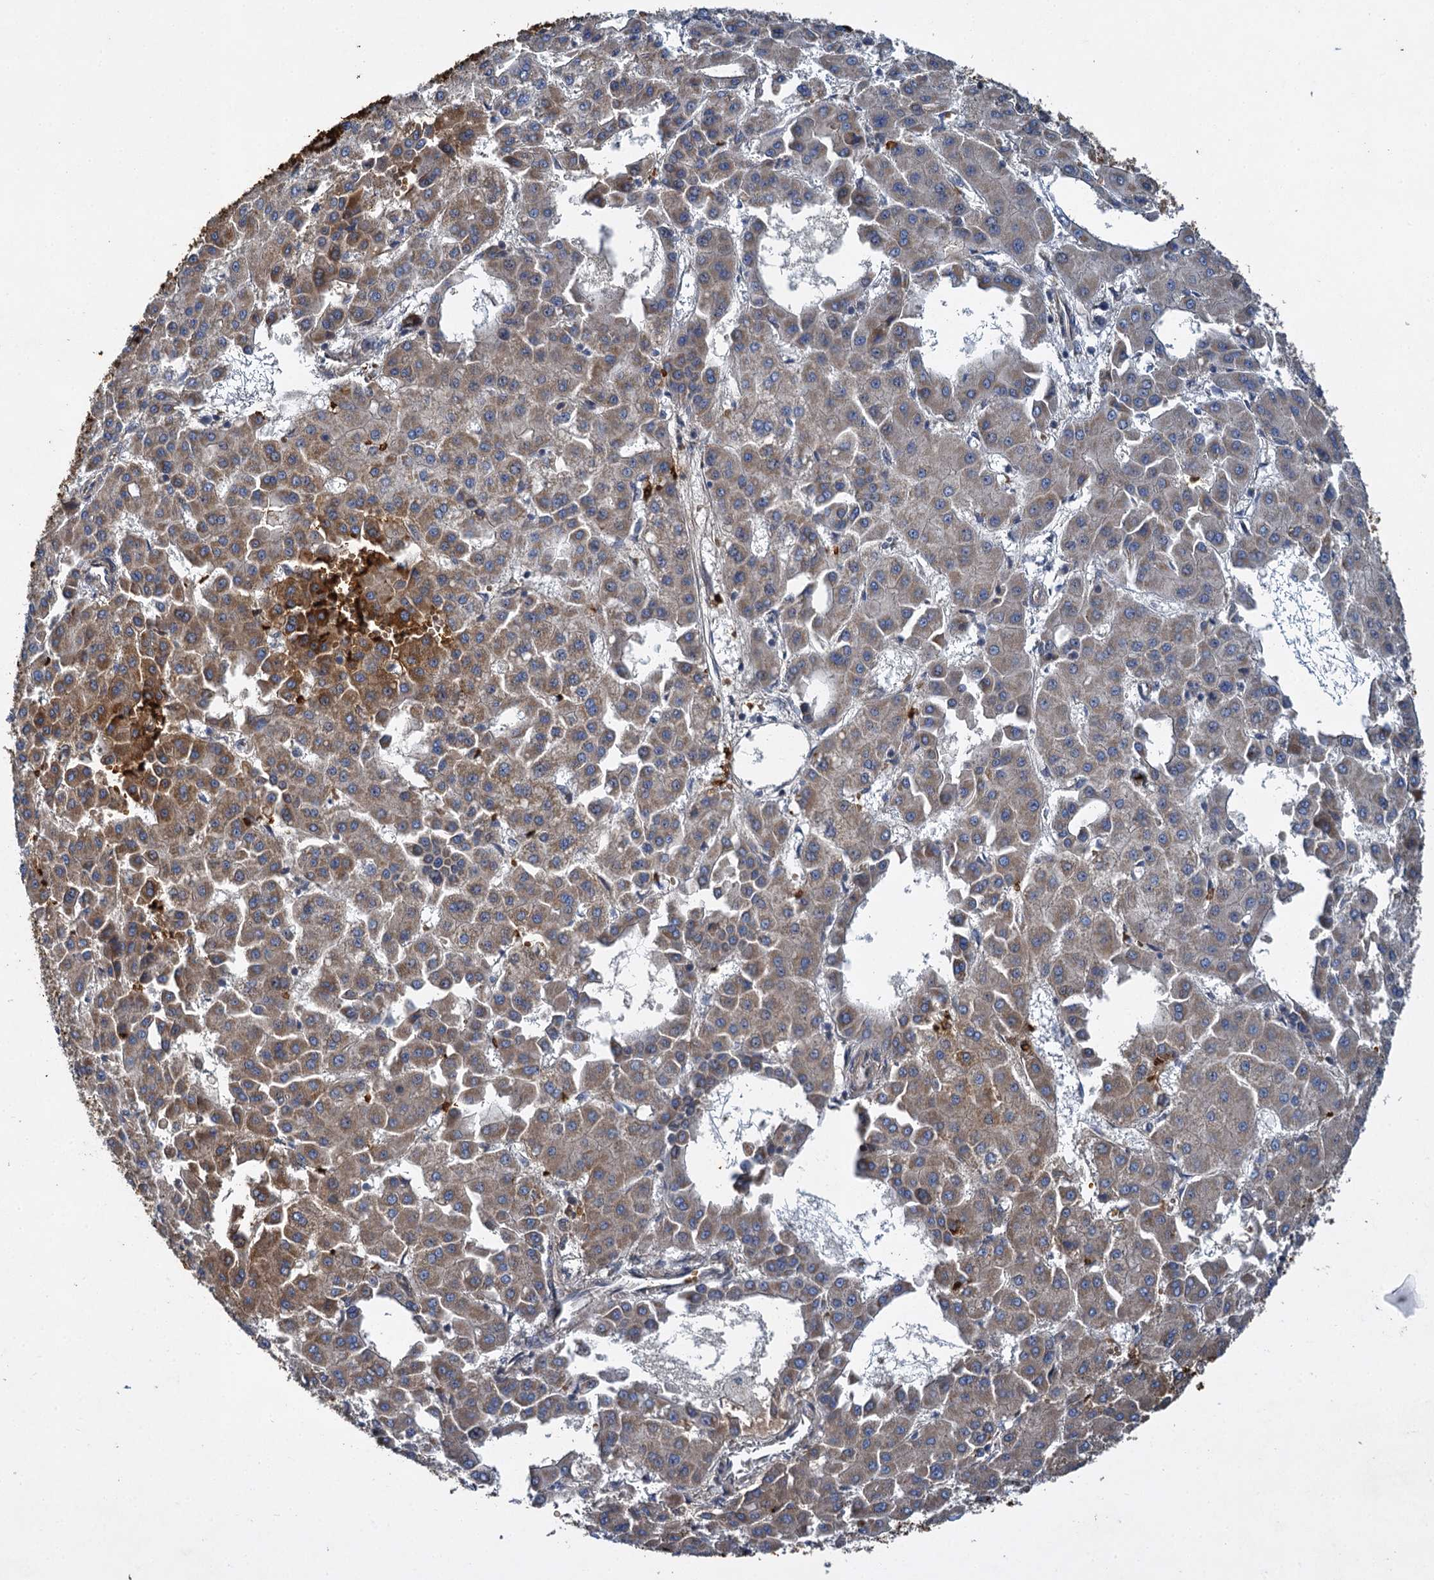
{"staining": {"intensity": "moderate", "quantity": ">75%", "location": "cytoplasmic/membranous"}, "tissue": "liver cancer", "cell_type": "Tumor cells", "image_type": "cancer", "snomed": [{"axis": "morphology", "description": "Carcinoma, Hepatocellular, NOS"}, {"axis": "topography", "description": "Liver"}], "caption": "Immunohistochemical staining of human liver hepatocellular carcinoma displays medium levels of moderate cytoplasmic/membranous protein staining in approximately >75% of tumor cells.", "gene": "BCS1L", "patient": {"sex": "male", "age": 47}}